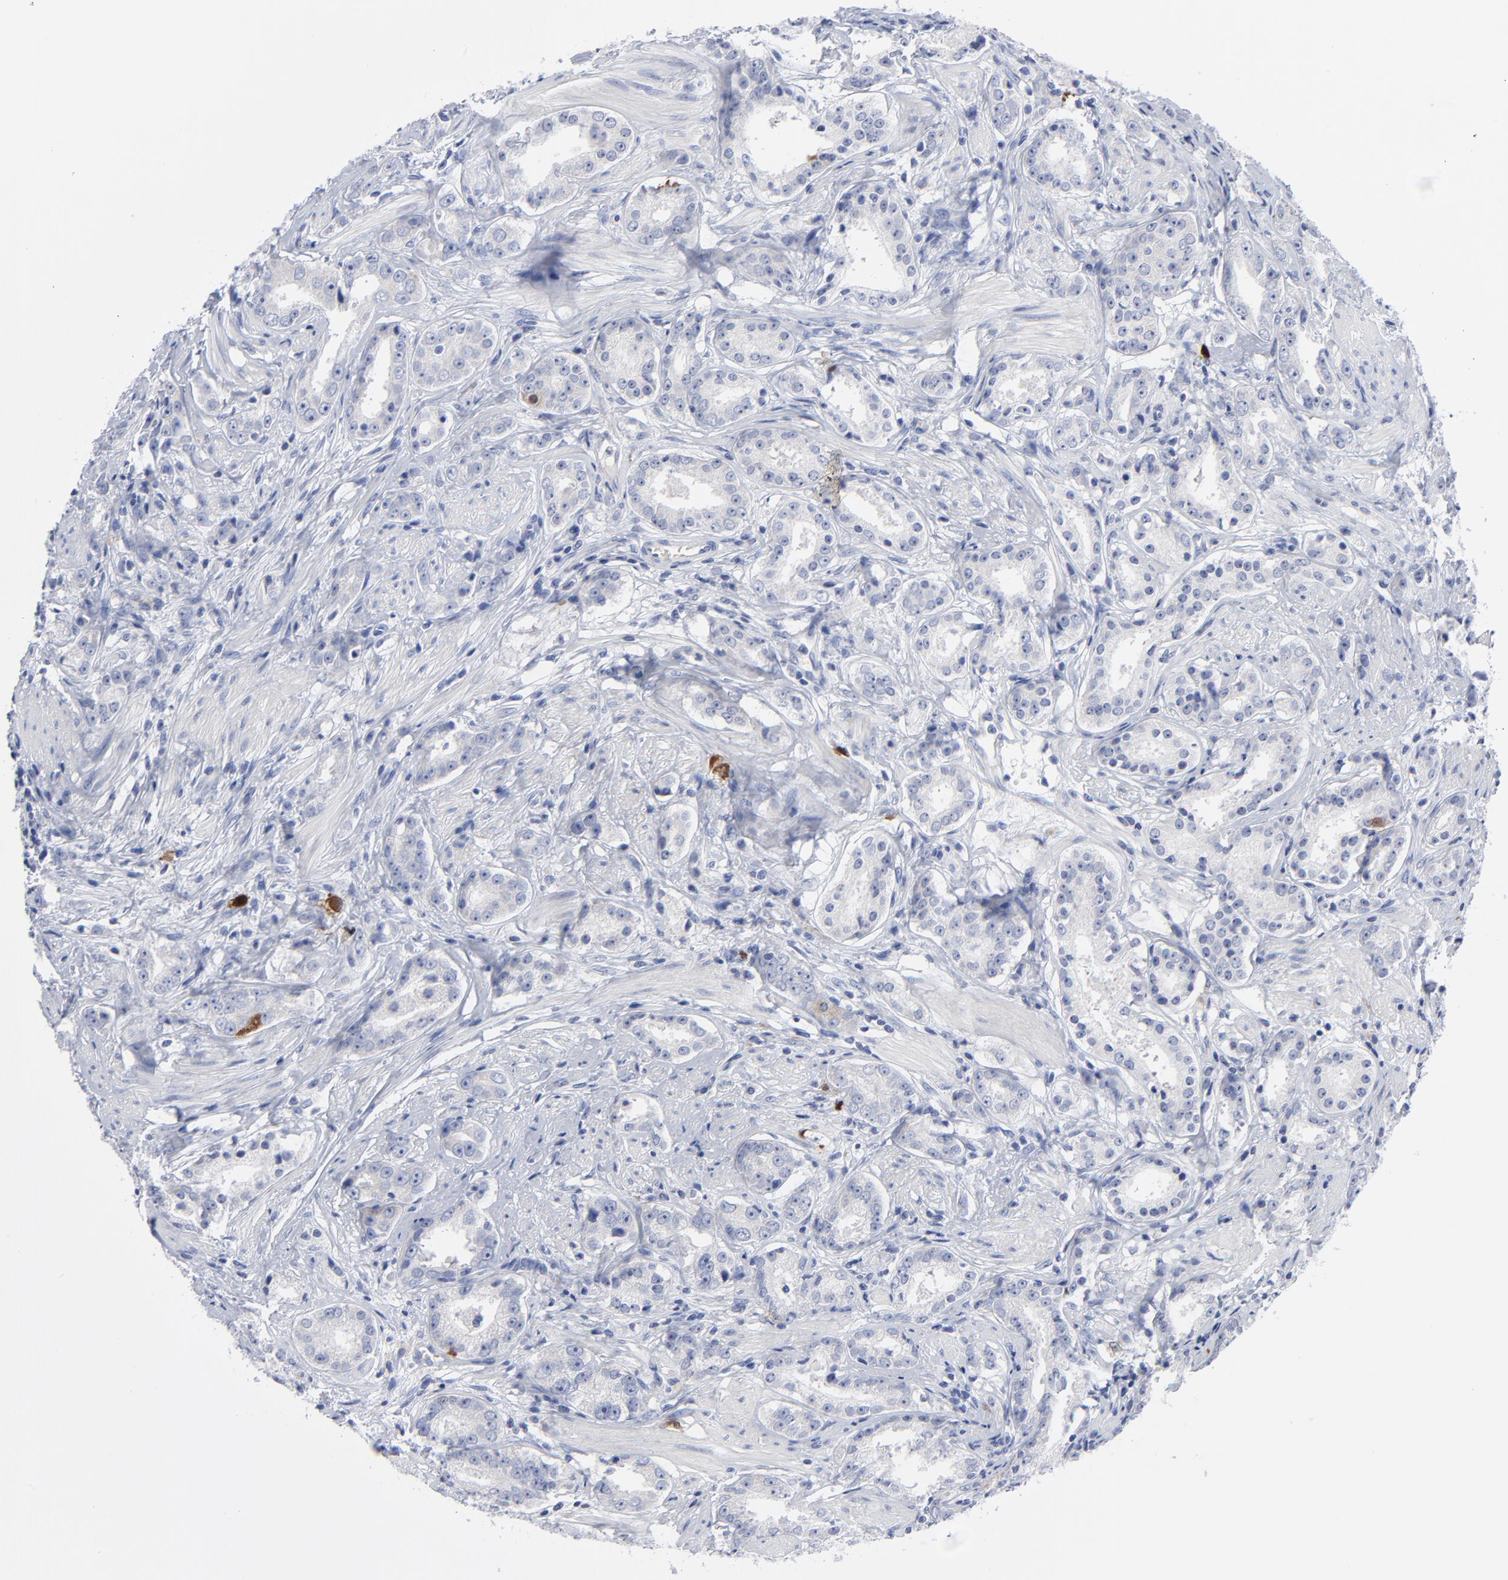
{"staining": {"intensity": "moderate", "quantity": "<25%", "location": "cytoplasmic/membranous,nuclear"}, "tissue": "prostate cancer", "cell_type": "Tumor cells", "image_type": "cancer", "snomed": [{"axis": "morphology", "description": "Adenocarcinoma, Medium grade"}, {"axis": "topography", "description": "Prostate"}], "caption": "Human adenocarcinoma (medium-grade) (prostate) stained with a brown dye reveals moderate cytoplasmic/membranous and nuclear positive positivity in approximately <25% of tumor cells.", "gene": "CDK1", "patient": {"sex": "male", "age": 53}}